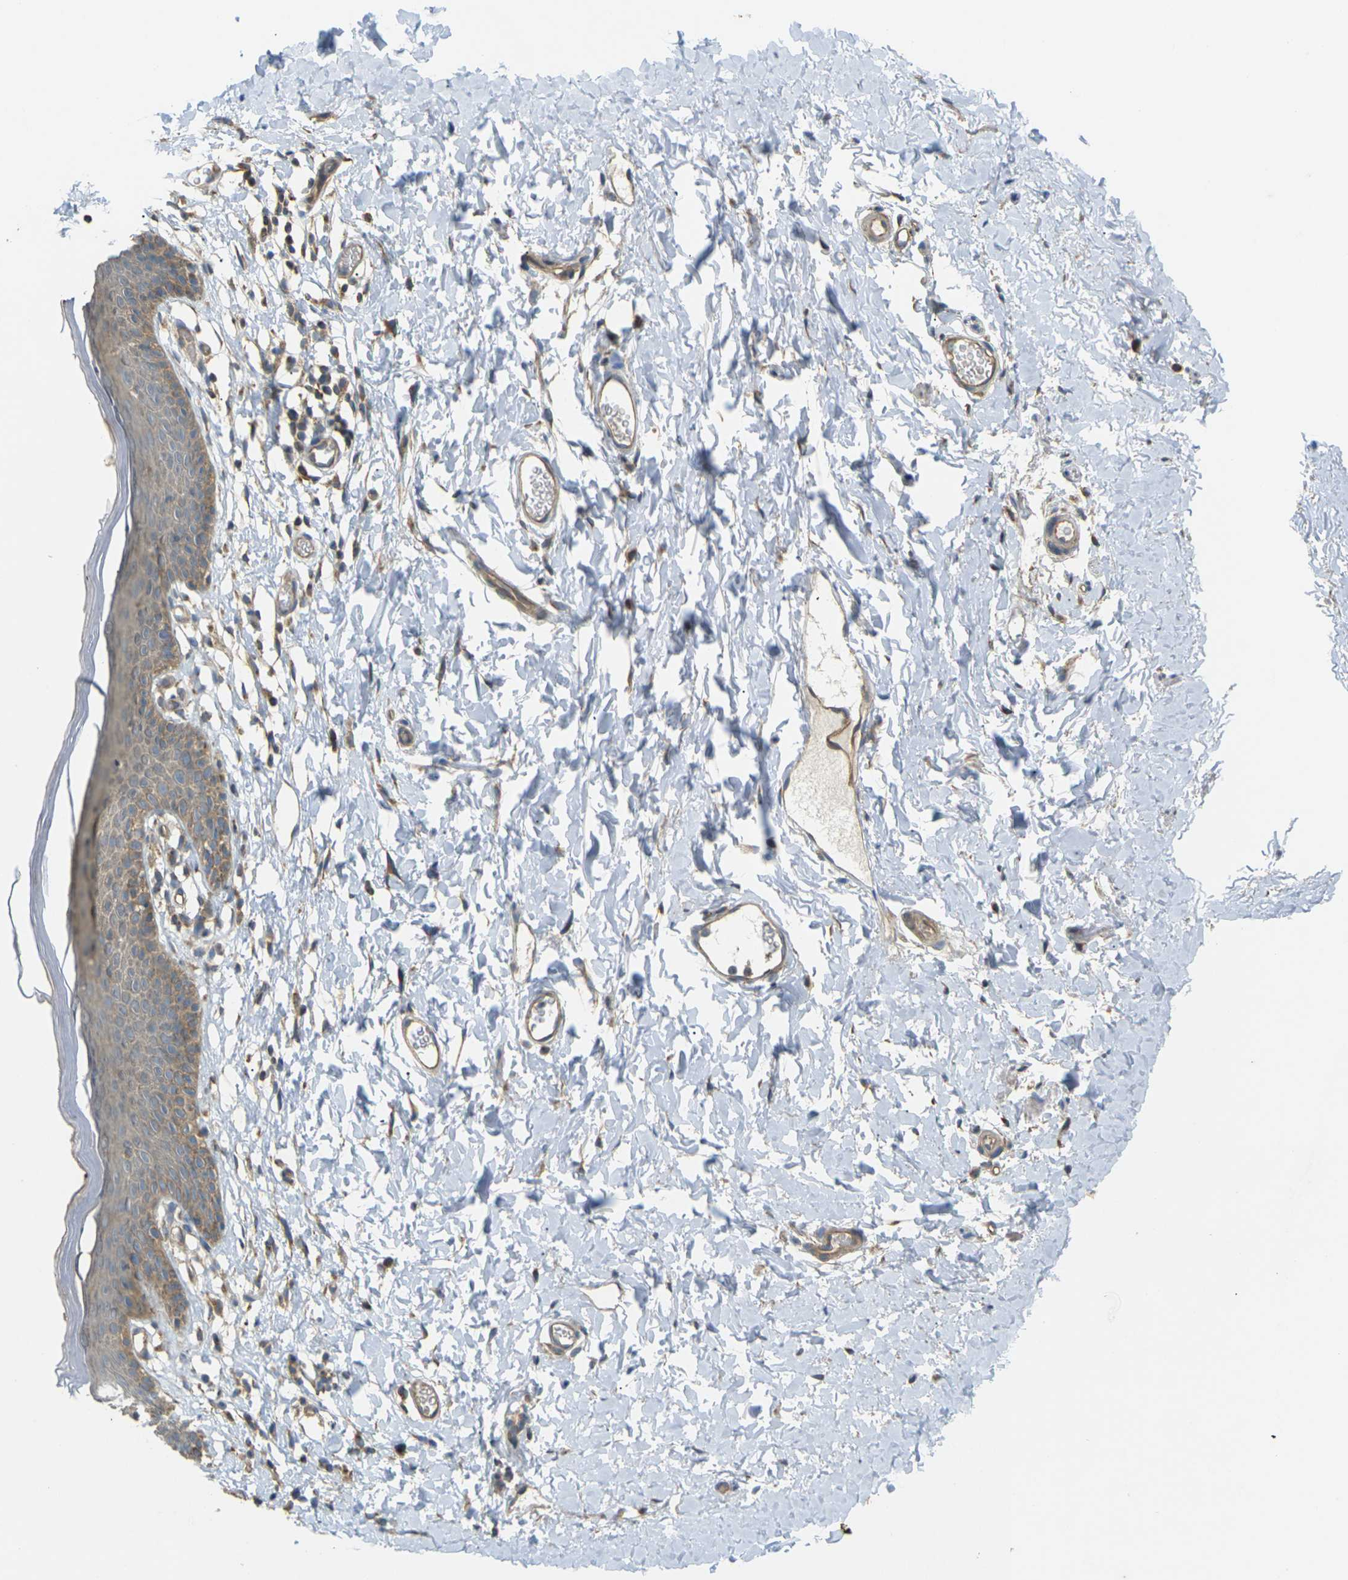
{"staining": {"intensity": "moderate", "quantity": "25%-75%", "location": "cytoplasmic/membranous"}, "tissue": "skin", "cell_type": "Epidermal cells", "image_type": "normal", "snomed": [{"axis": "morphology", "description": "Normal tissue, NOS"}, {"axis": "topography", "description": "Adipose tissue"}, {"axis": "topography", "description": "Vascular tissue"}, {"axis": "topography", "description": "Anal"}, {"axis": "topography", "description": "Peripheral nerve tissue"}], "caption": "Immunohistochemistry (IHC) photomicrograph of normal skin stained for a protein (brown), which displays medium levels of moderate cytoplasmic/membranous expression in about 25%-75% of epidermal cells.", "gene": "KSR1", "patient": {"sex": "female", "age": 54}}